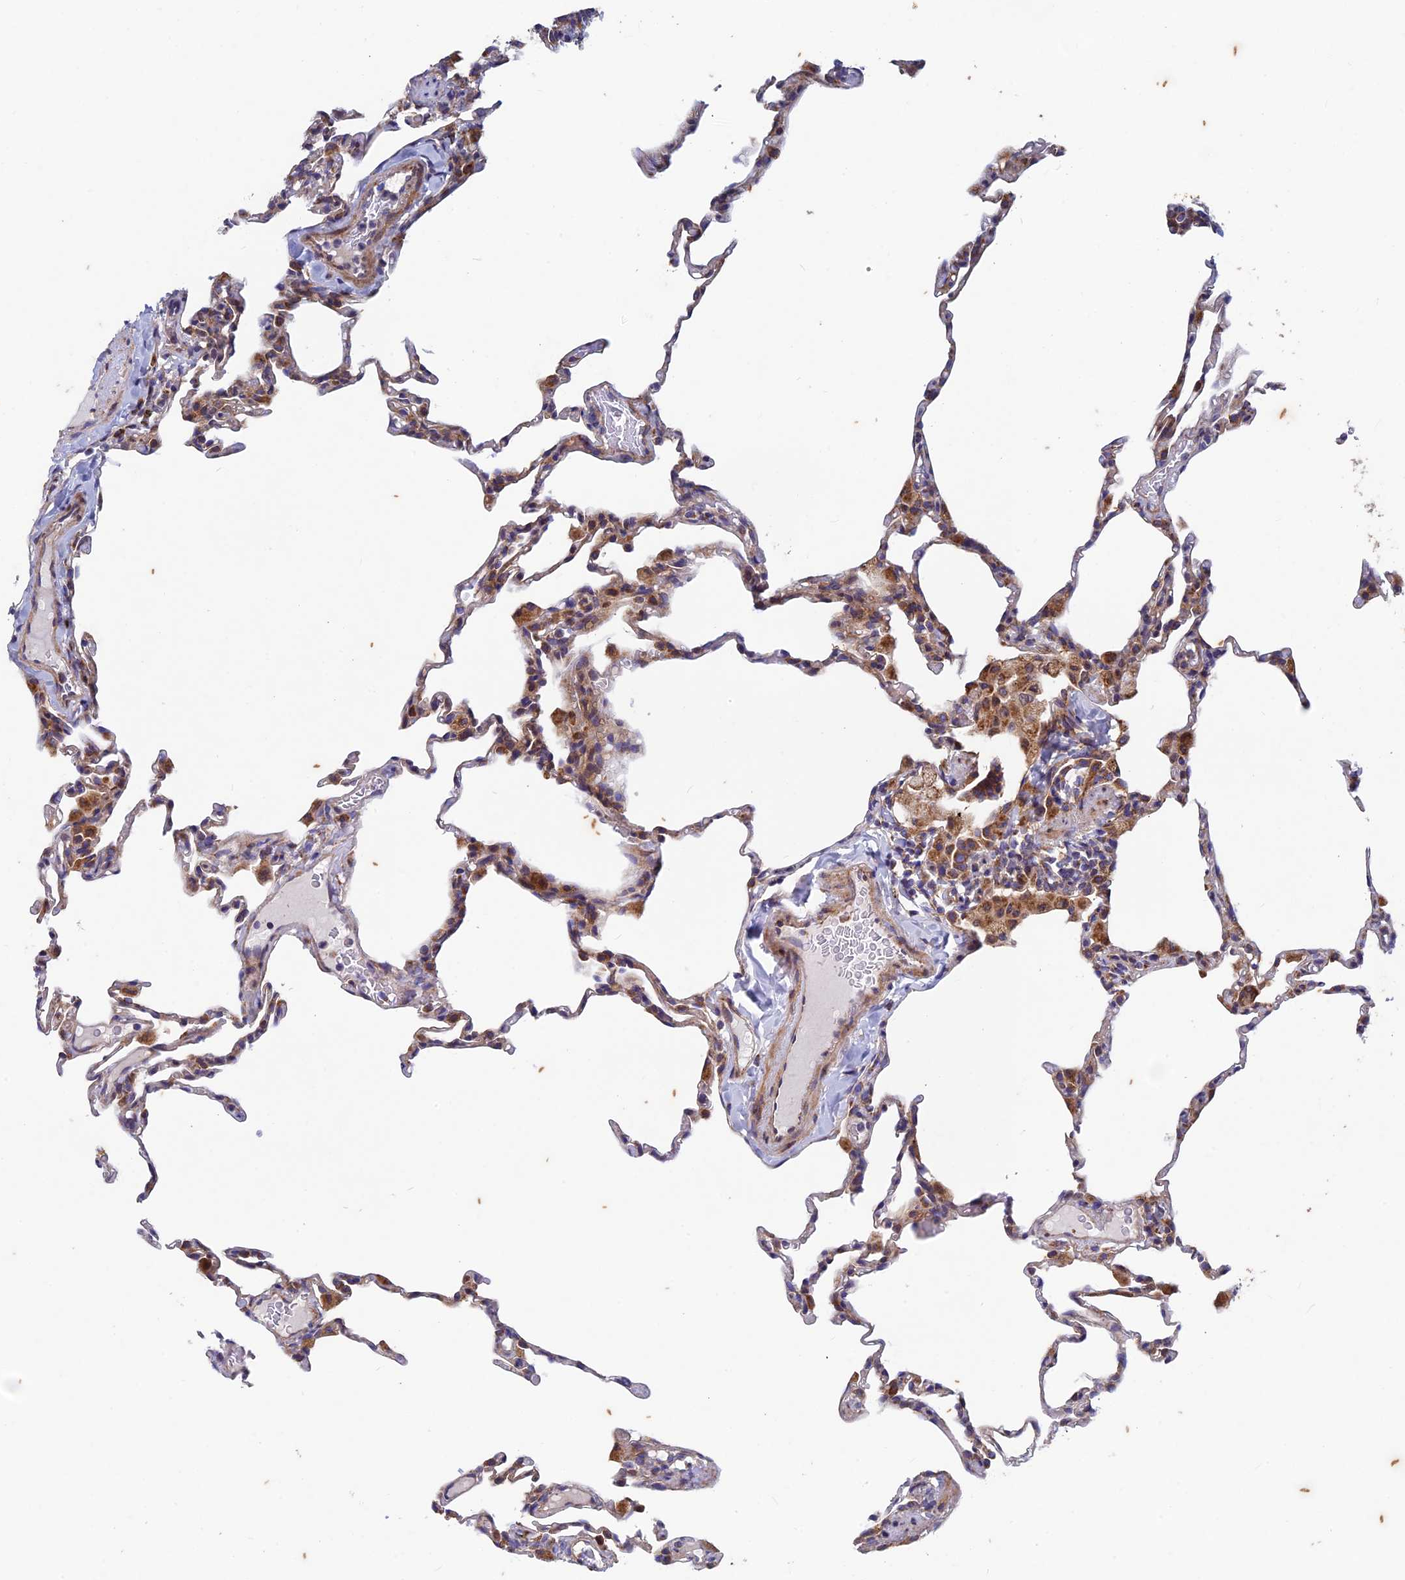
{"staining": {"intensity": "moderate", "quantity": "25%-75%", "location": "cytoplasmic/membranous"}, "tissue": "lung", "cell_type": "Alveolar cells", "image_type": "normal", "snomed": [{"axis": "morphology", "description": "Normal tissue, NOS"}, {"axis": "topography", "description": "Lung"}], "caption": "Immunohistochemical staining of benign human lung shows 25%-75% levels of moderate cytoplasmic/membranous protein expression in about 25%-75% of alveolar cells.", "gene": "AP4S1", "patient": {"sex": "male", "age": 20}}